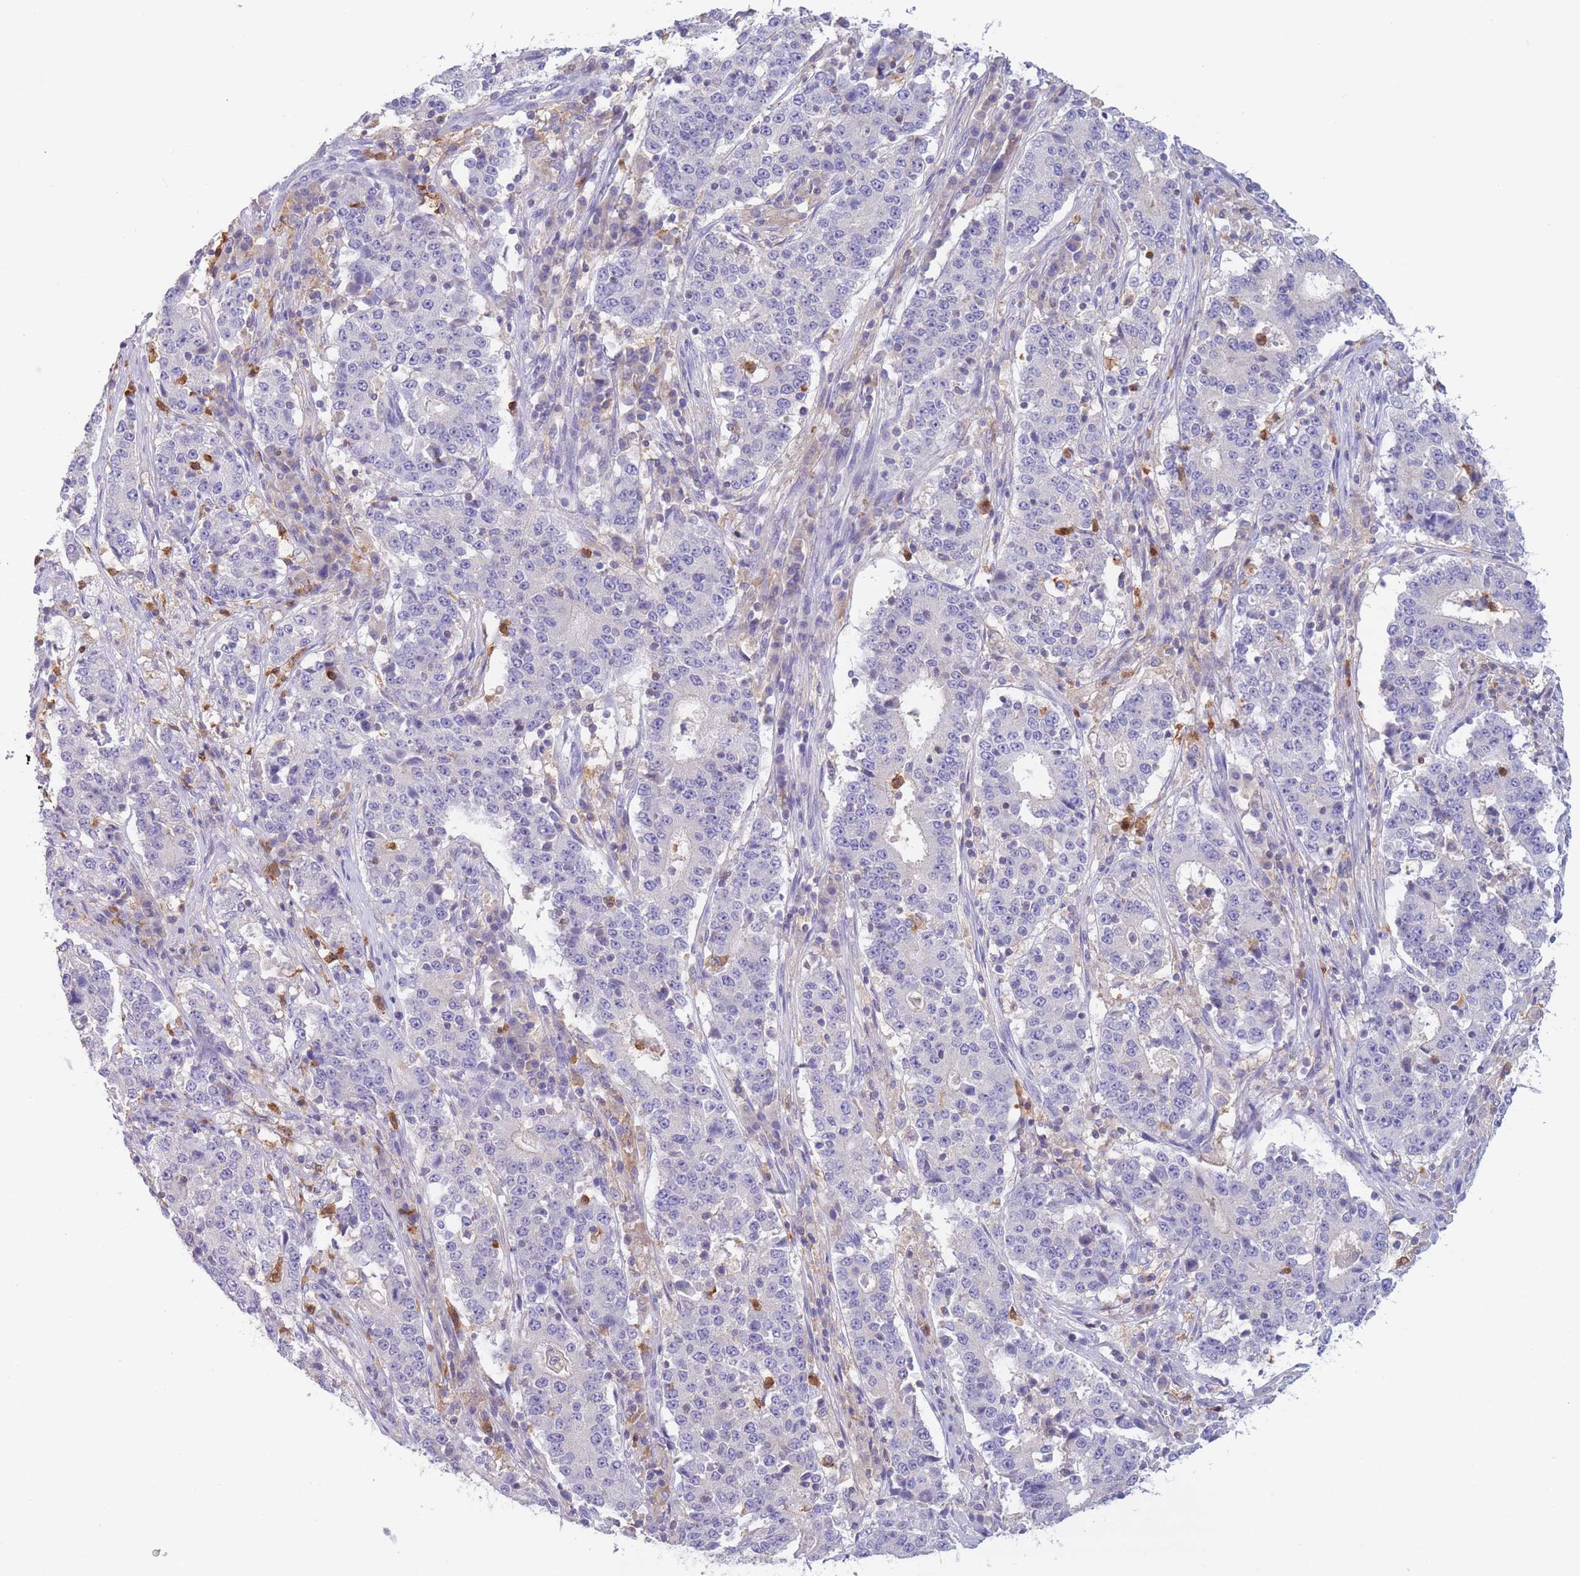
{"staining": {"intensity": "negative", "quantity": "none", "location": "none"}, "tissue": "stomach cancer", "cell_type": "Tumor cells", "image_type": "cancer", "snomed": [{"axis": "morphology", "description": "Adenocarcinoma, NOS"}, {"axis": "topography", "description": "Stomach"}], "caption": "A histopathology image of stomach cancer (adenocarcinoma) stained for a protein exhibits no brown staining in tumor cells.", "gene": "ST3GAL4", "patient": {"sex": "male", "age": 59}}